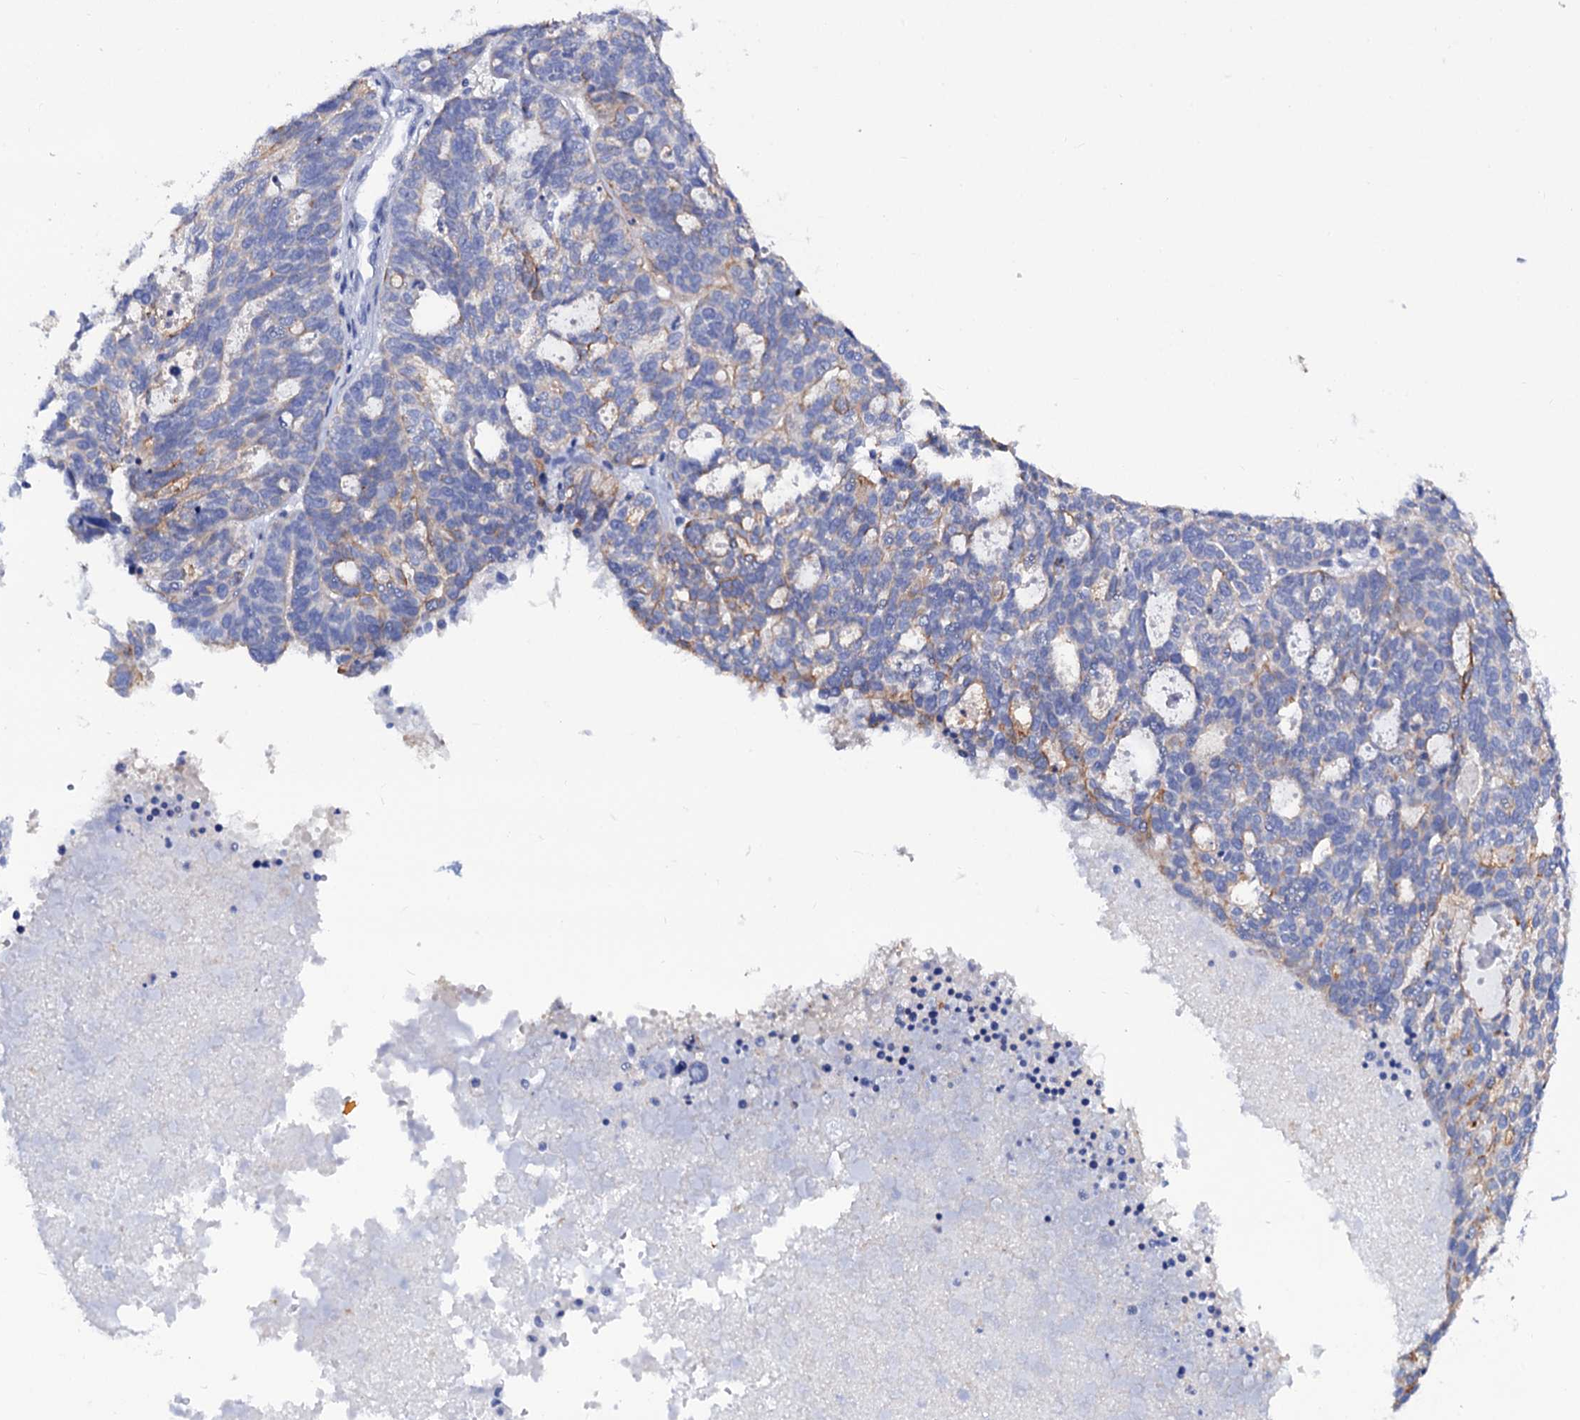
{"staining": {"intensity": "moderate", "quantity": "<25%", "location": "cytoplasmic/membranous"}, "tissue": "ovarian cancer", "cell_type": "Tumor cells", "image_type": "cancer", "snomed": [{"axis": "morphology", "description": "Cystadenocarcinoma, serous, NOS"}, {"axis": "topography", "description": "Ovary"}], "caption": "A photomicrograph of human ovarian cancer stained for a protein demonstrates moderate cytoplasmic/membranous brown staining in tumor cells.", "gene": "RAB3IP", "patient": {"sex": "female", "age": 59}}